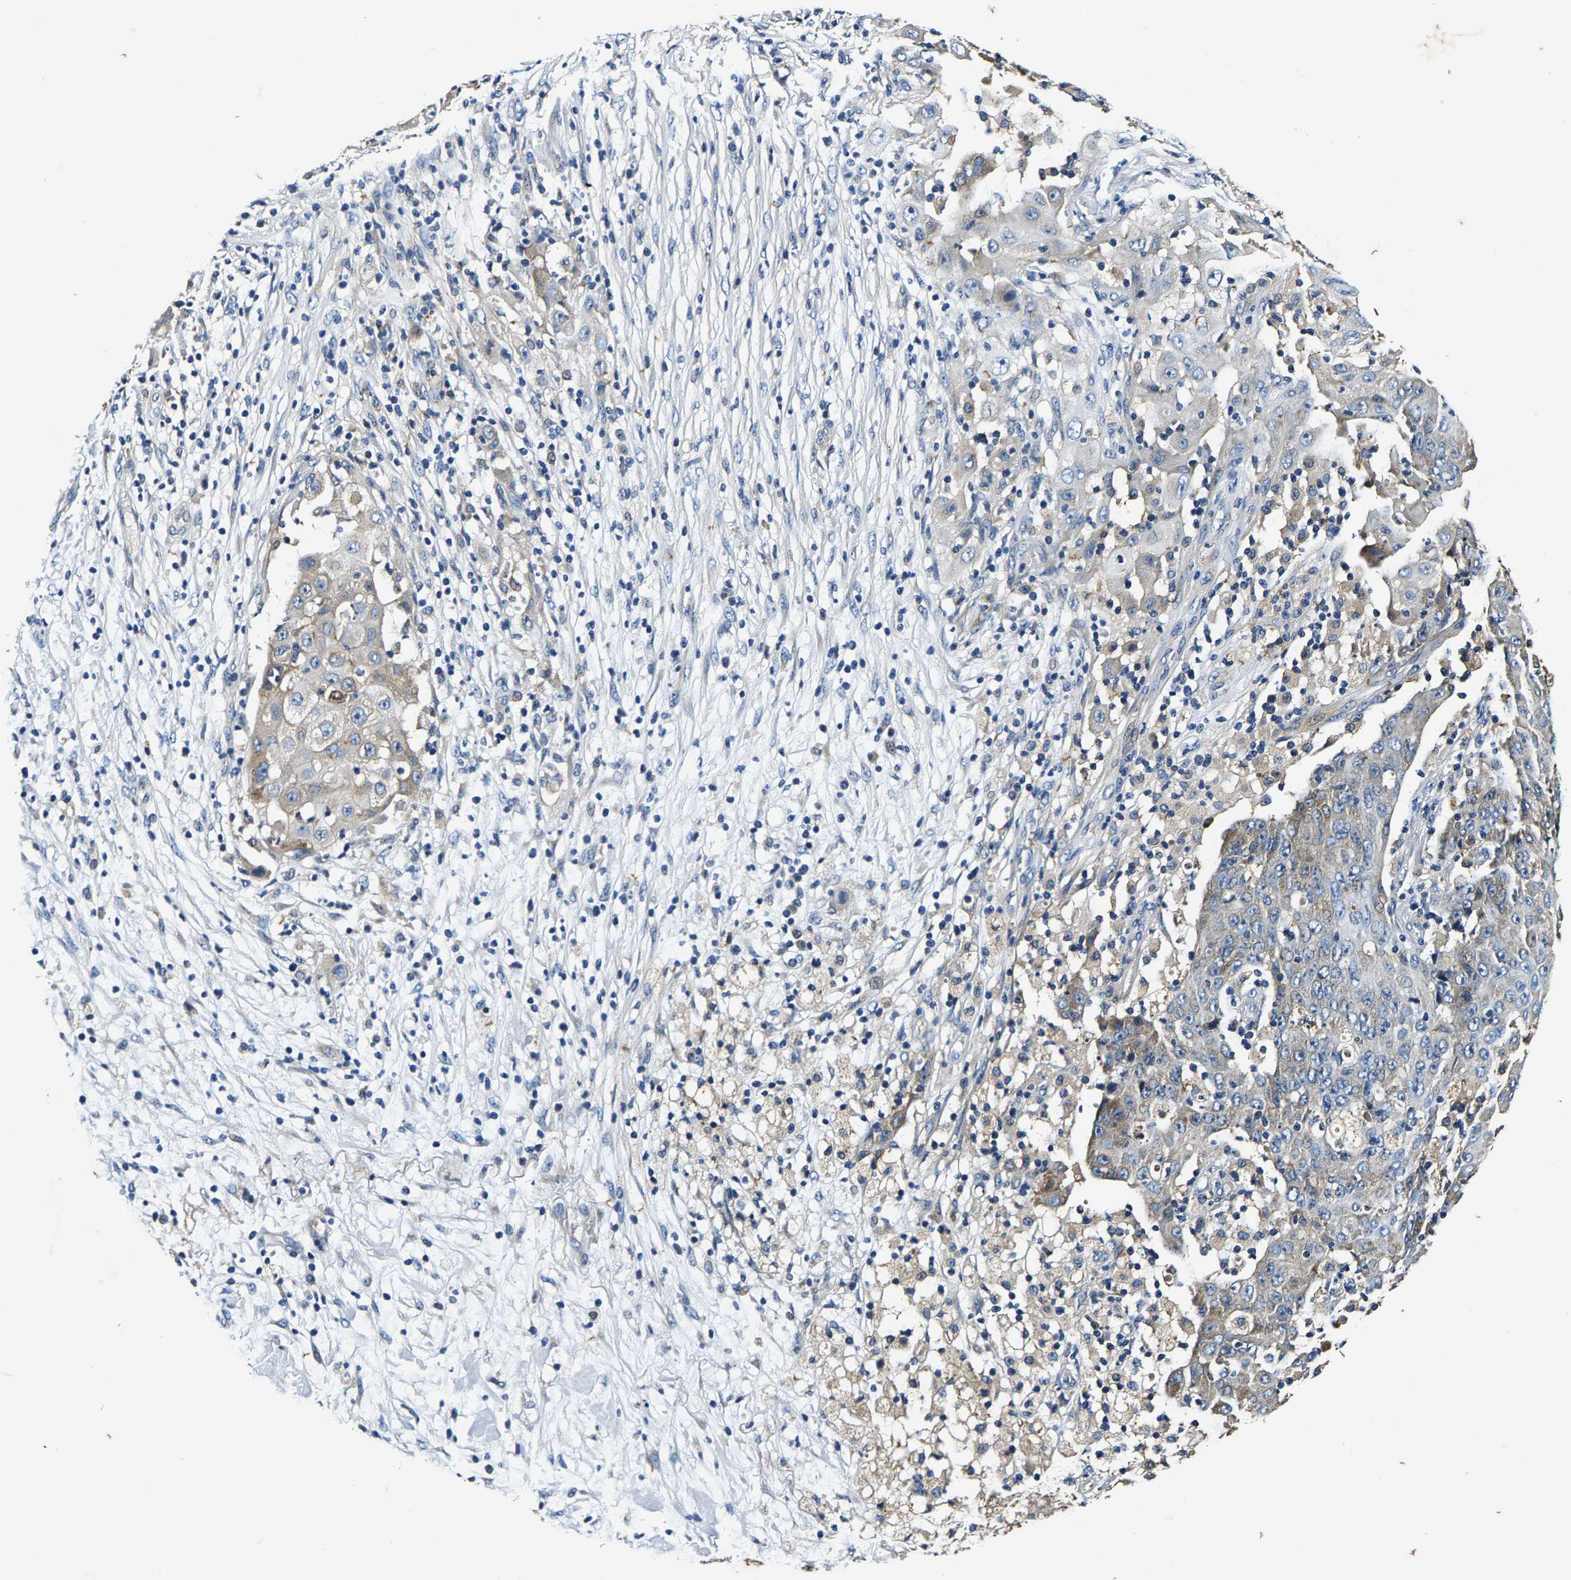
{"staining": {"intensity": "weak", "quantity": "<25%", "location": "cytoplasmic/membranous"}, "tissue": "ovarian cancer", "cell_type": "Tumor cells", "image_type": "cancer", "snomed": [{"axis": "morphology", "description": "Carcinoma, endometroid"}, {"axis": "topography", "description": "Ovary"}], "caption": "Tumor cells are negative for brown protein staining in ovarian endometroid carcinoma. (Stains: DAB (3,3'-diaminobenzidine) immunohistochemistry (IHC) with hematoxylin counter stain, Microscopy: brightfield microscopy at high magnification).", "gene": "PI4KB", "patient": {"sex": "female", "age": 42}}